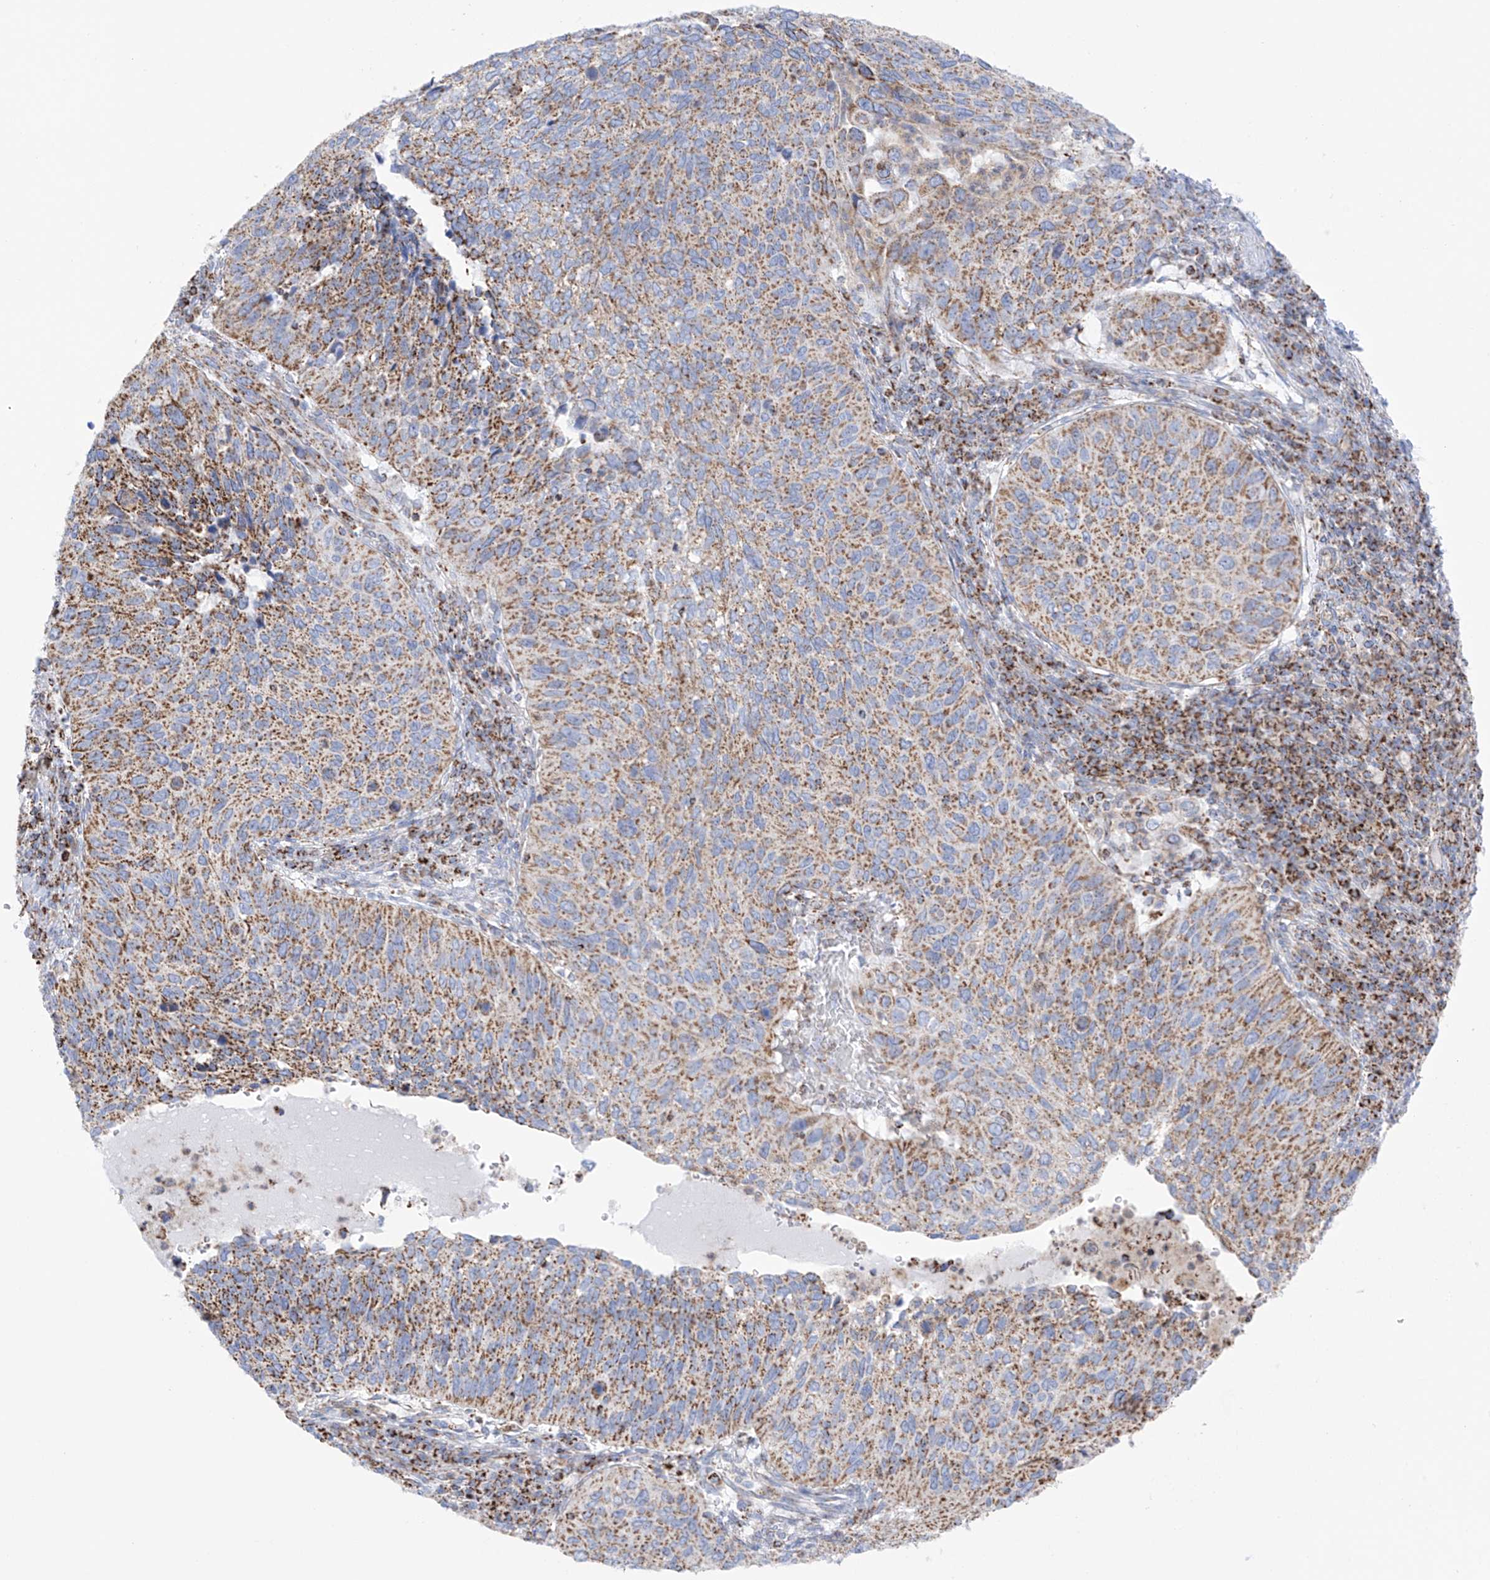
{"staining": {"intensity": "moderate", "quantity": ">75%", "location": "cytoplasmic/membranous"}, "tissue": "cervical cancer", "cell_type": "Tumor cells", "image_type": "cancer", "snomed": [{"axis": "morphology", "description": "Squamous cell carcinoma, NOS"}, {"axis": "topography", "description": "Cervix"}], "caption": "This photomicrograph shows cervical cancer stained with IHC to label a protein in brown. The cytoplasmic/membranous of tumor cells show moderate positivity for the protein. Nuclei are counter-stained blue.", "gene": "XKR3", "patient": {"sex": "female", "age": 38}}